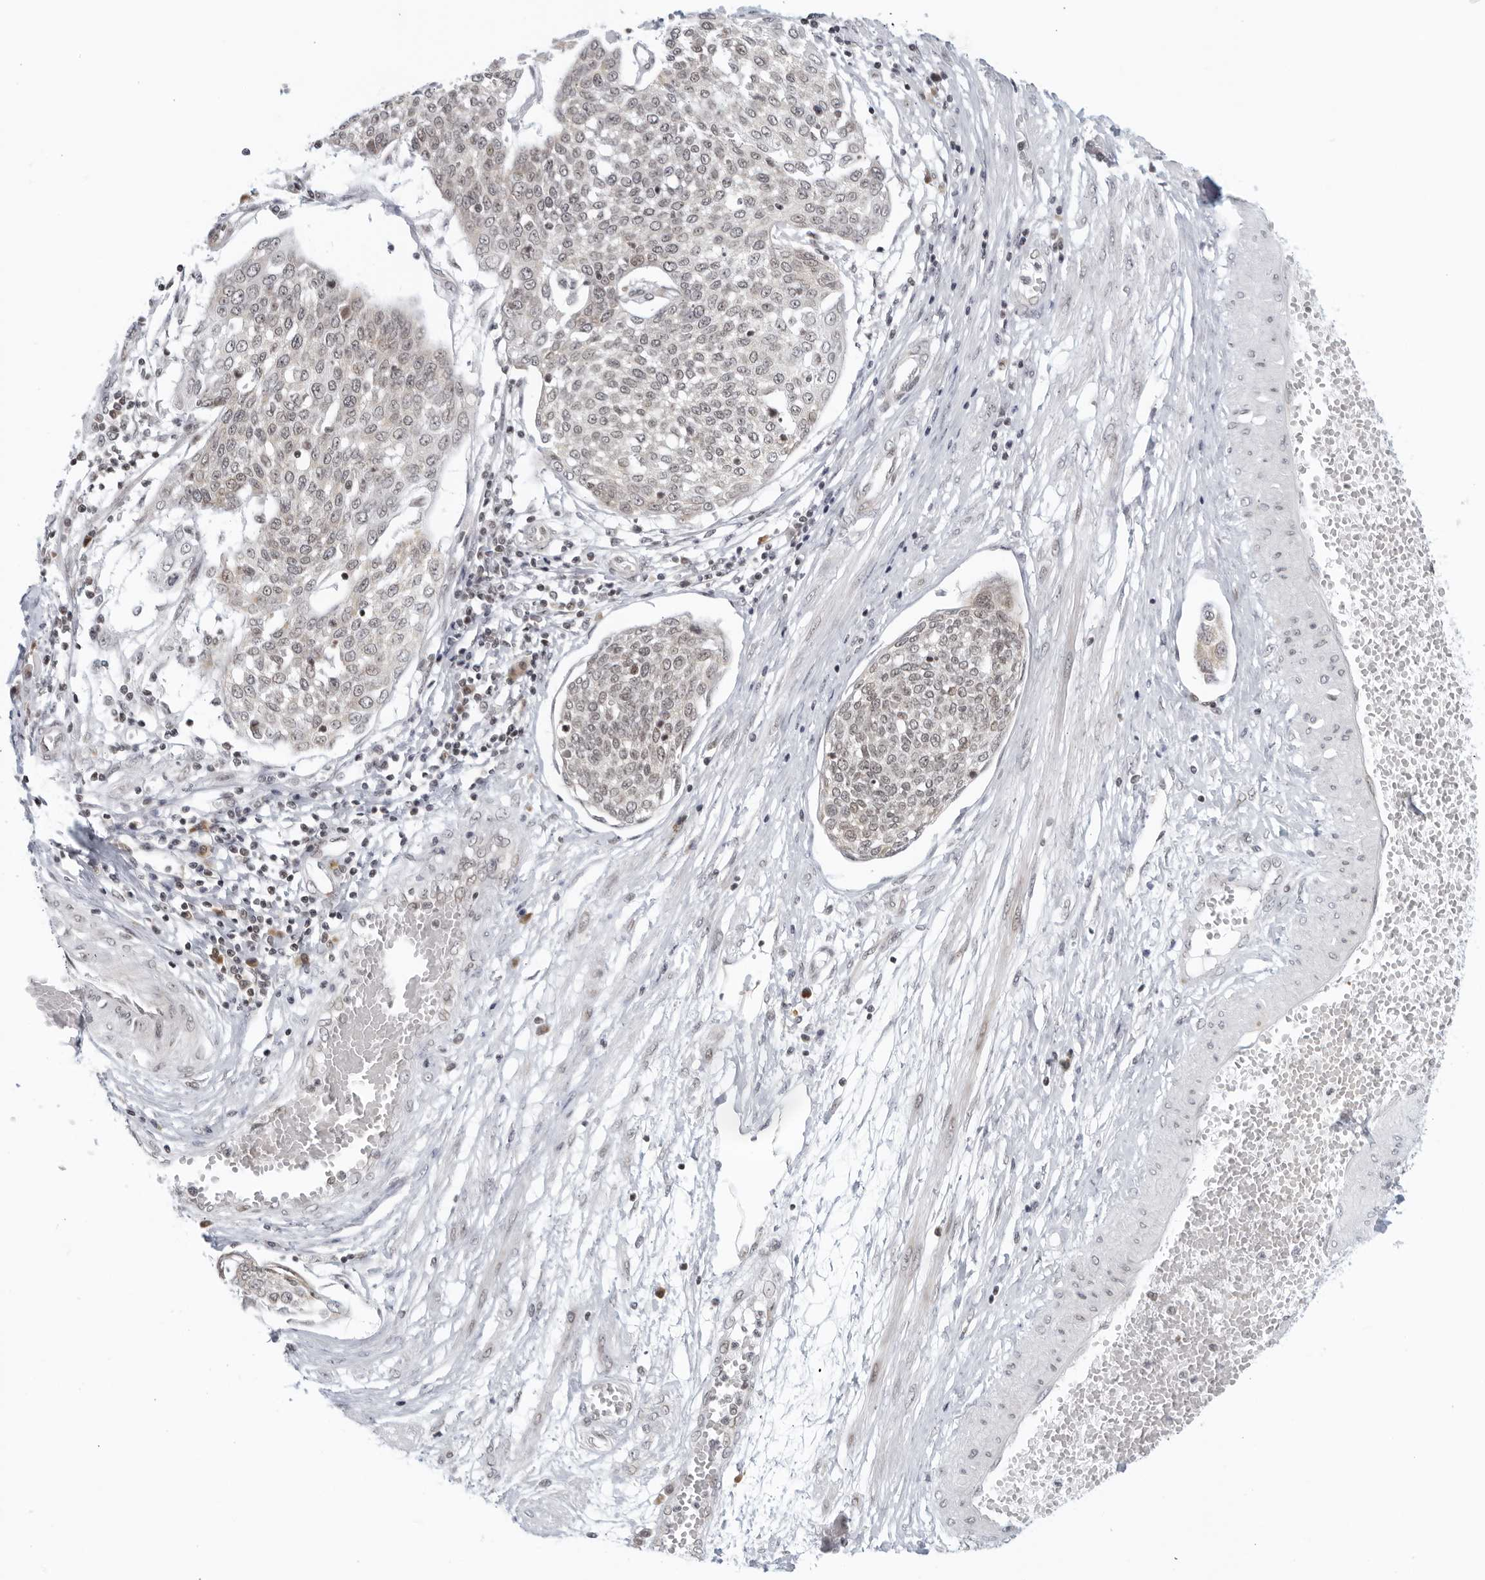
{"staining": {"intensity": "negative", "quantity": "none", "location": "none"}, "tissue": "cervical cancer", "cell_type": "Tumor cells", "image_type": "cancer", "snomed": [{"axis": "morphology", "description": "Squamous cell carcinoma, NOS"}, {"axis": "topography", "description": "Cervix"}], "caption": "Immunohistochemistry (IHC) of cervical cancer shows no expression in tumor cells.", "gene": "RAB11FIP3", "patient": {"sex": "female", "age": 34}}